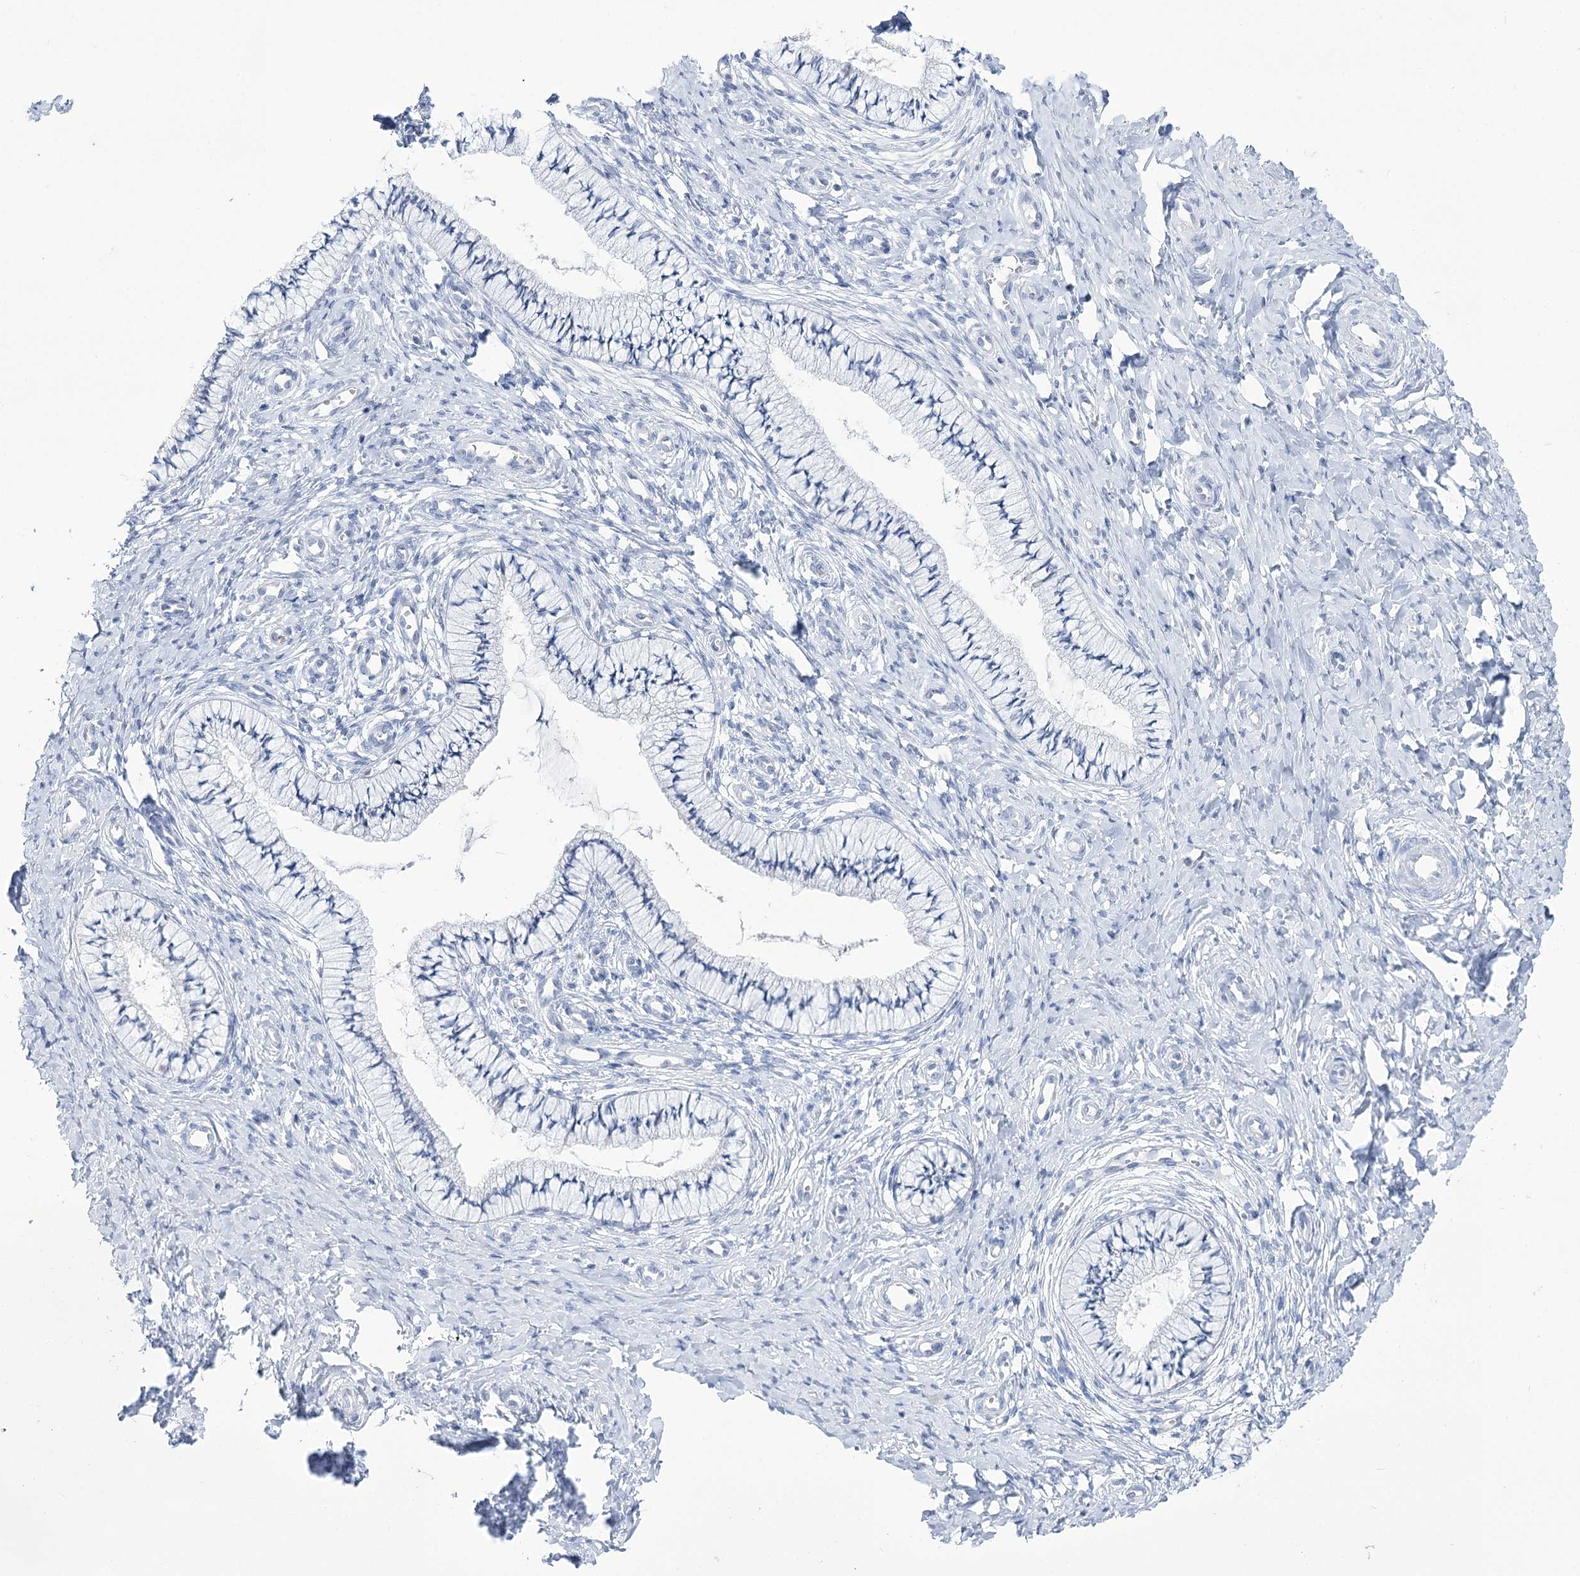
{"staining": {"intensity": "negative", "quantity": "none", "location": "none"}, "tissue": "cervix", "cell_type": "Glandular cells", "image_type": "normal", "snomed": [{"axis": "morphology", "description": "Normal tissue, NOS"}, {"axis": "topography", "description": "Cervix"}], "caption": "DAB (3,3'-diaminobenzidine) immunohistochemical staining of benign human cervix displays no significant expression in glandular cells.", "gene": "UBA6", "patient": {"sex": "female", "age": 36}}